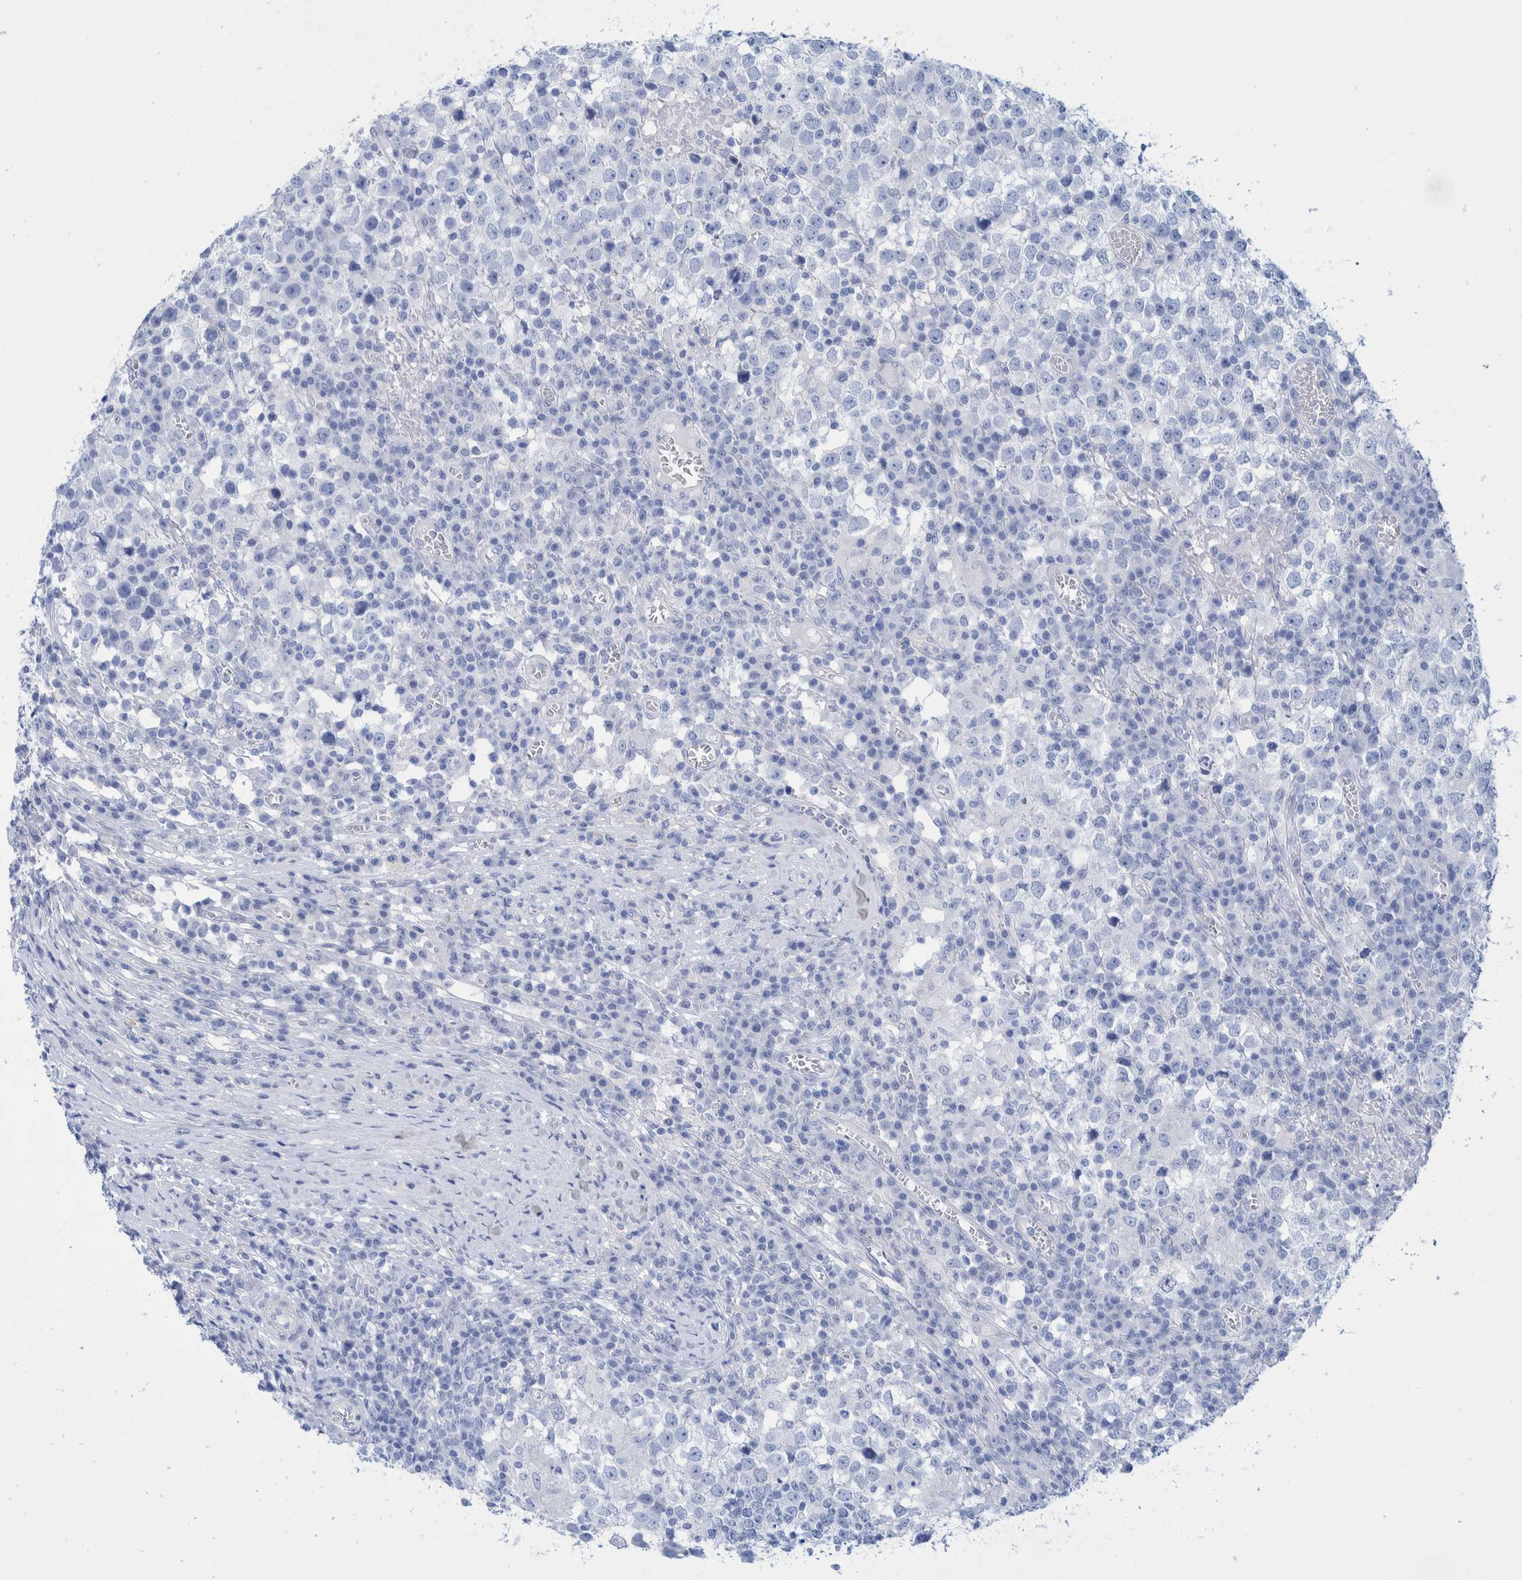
{"staining": {"intensity": "negative", "quantity": "none", "location": "none"}, "tissue": "testis cancer", "cell_type": "Tumor cells", "image_type": "cancer", "snomed": [{"axis": "morphology", "description": "Seminoma, NOS"}, {"axis": "topography", "description": "Testis"}], "caption": "Immunohistochemistry of seminoma (testis) shows no positivity in tumor cells.", "gene": "PERP", "patient": {"sex": "male", "age": 65}}